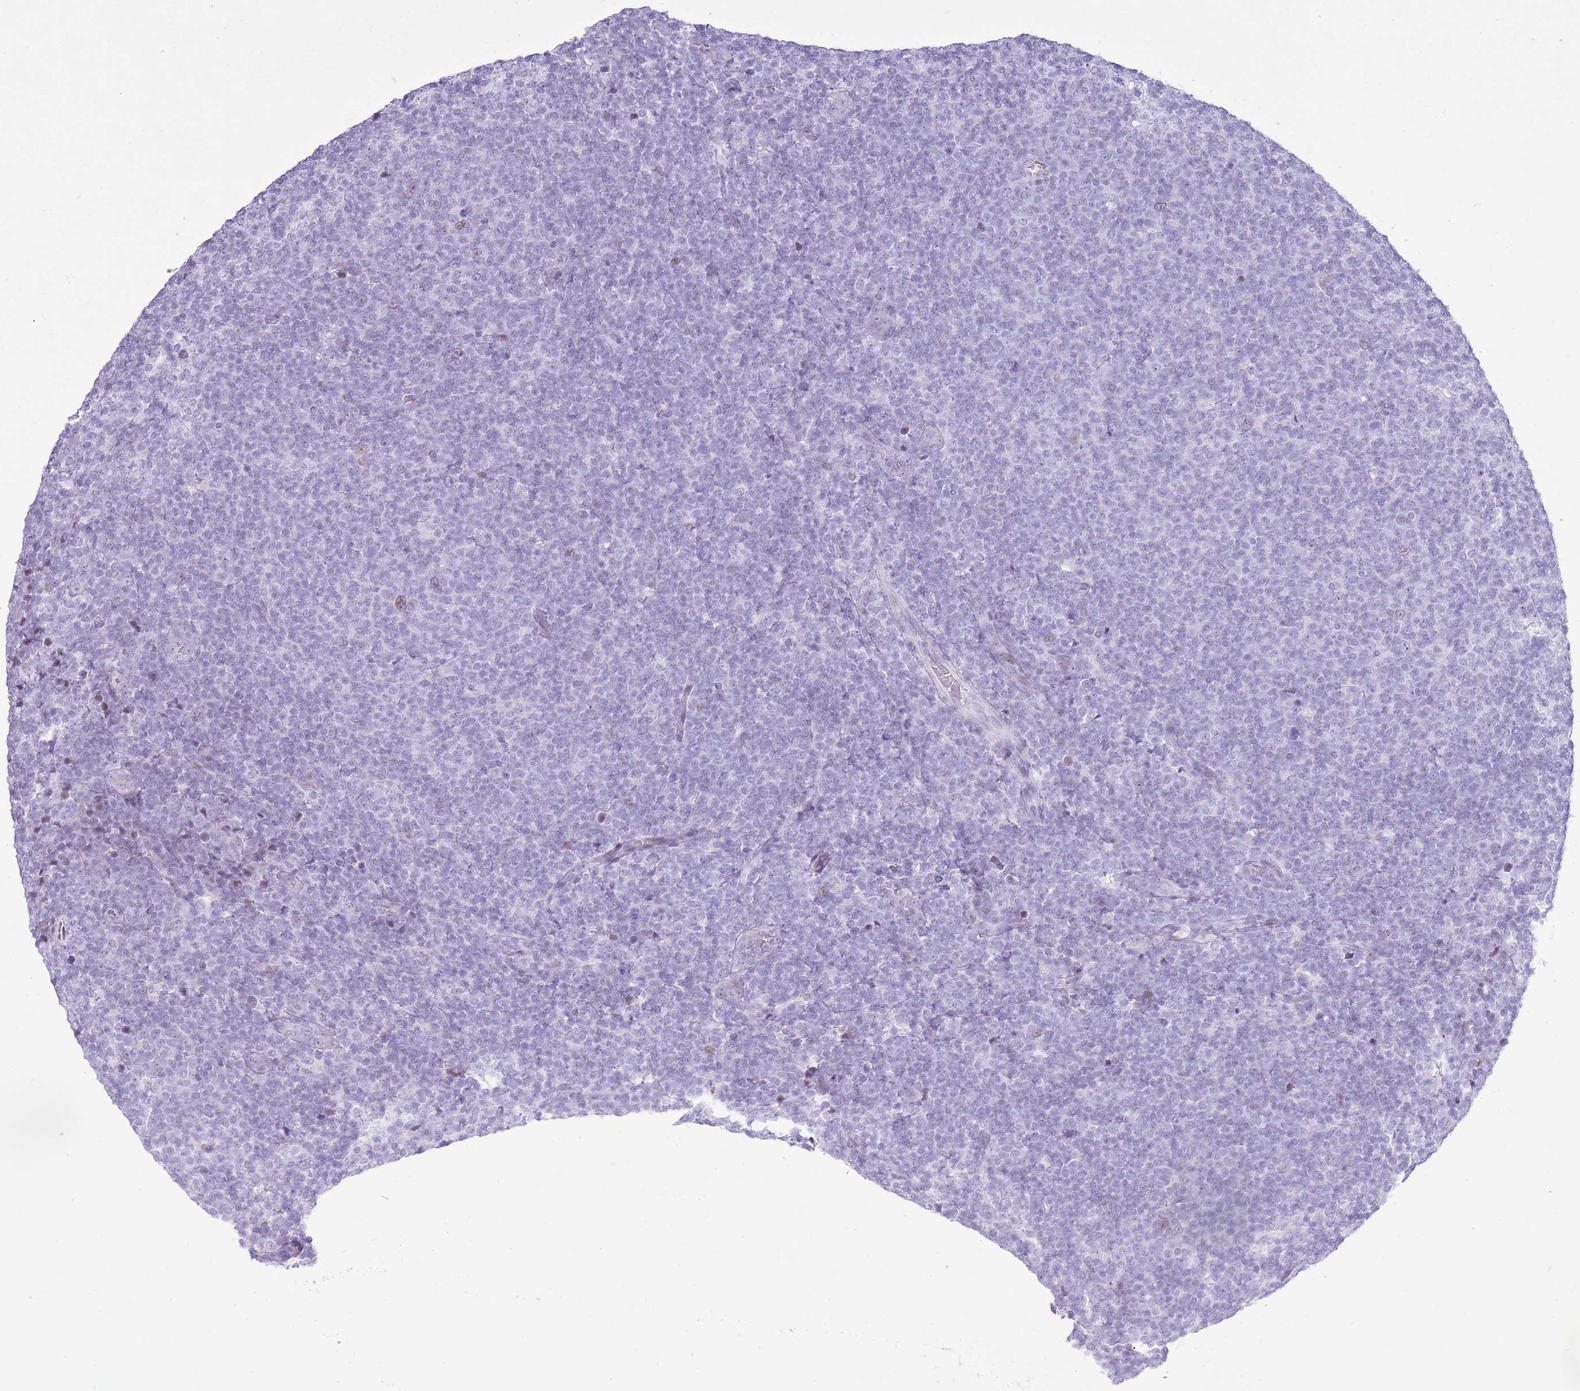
{"staining": {"intensity": "negative", "quantity": "none", "location": "none"}, "tissue": "lymphoma", "cell_type": "Tumor cells", "image_type": "cancer", "snomed": [{"axis": "morphology", "description": "Malignant lymphoma, non-Hodgkin's type, Low grade"}, {"axis": "topography", "description": "Lymph node"}], "caption": "Immunohistochemistry histopathology image of neoplastic tissue: human lymphoma stained with DAB shows no significant protein expression in tumor cells.", "gene": "ASIP", "patient": {"sex": "male", "age": 66}}